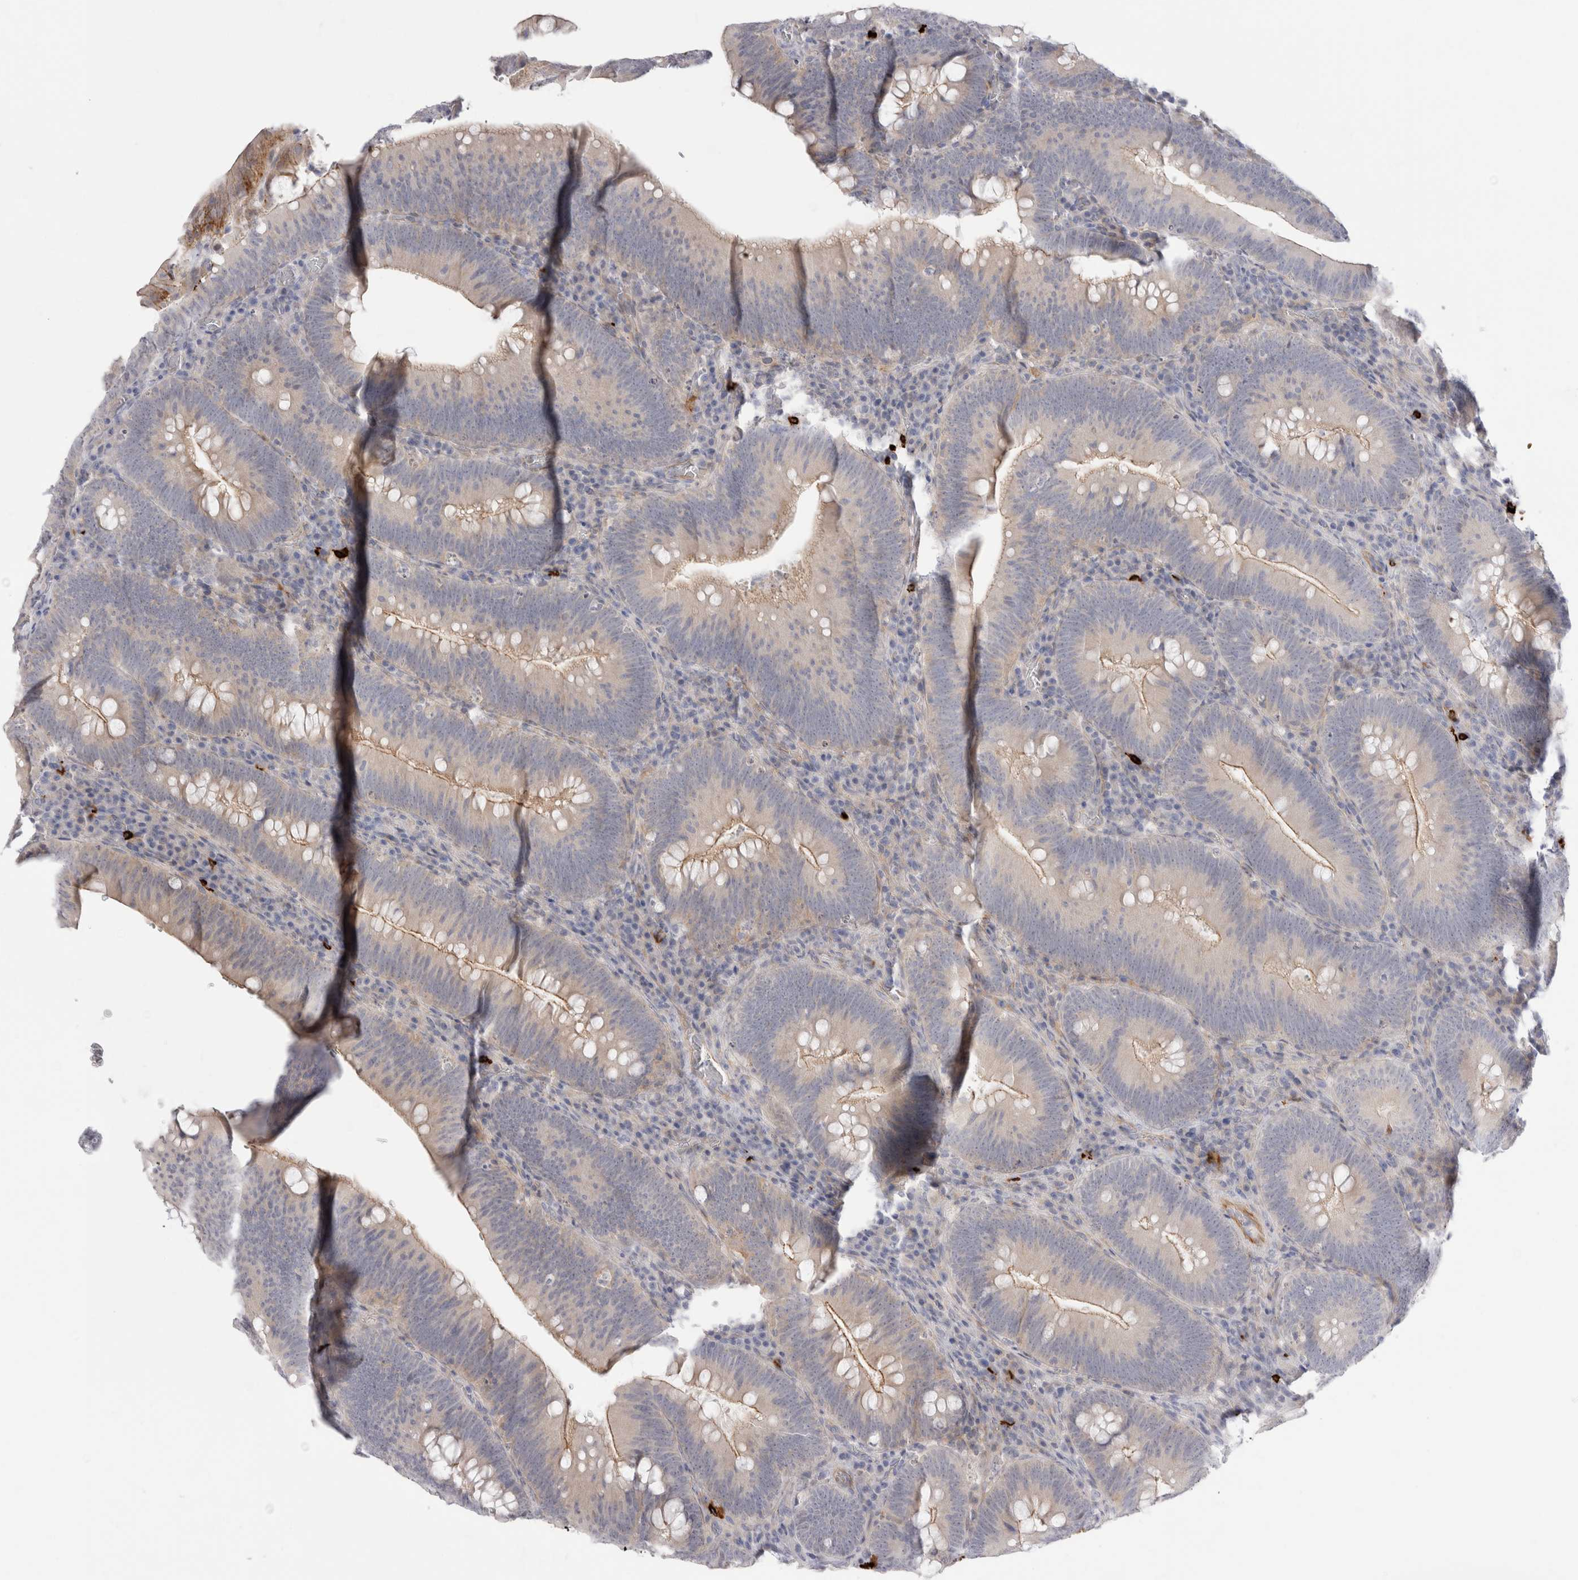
{"staining": {"intensity": "negative", "quantity": "none", "location": "none"}, "tissue": "colorectal cancer", "cell_type": "Tumor cells", "image_type": "cancer", "snomed": [{"axis": "morphology", "description": "Normal tissue, NOS"}, {"axis": "topography", "description": "Colon"}], "caption": "Immunohistochemistry (IHC) histopathology image of neoplastic tissue: colorectal cancer stained with DAB demonstrates no significant protein staining in tumor cells. (Stains: DAB IHC with hematoxylin counter stain, Microscopy: brightfield microscopy at high magnification).", "gene": "SPINK2", "patient": {"sex": "female", "age": 82}}